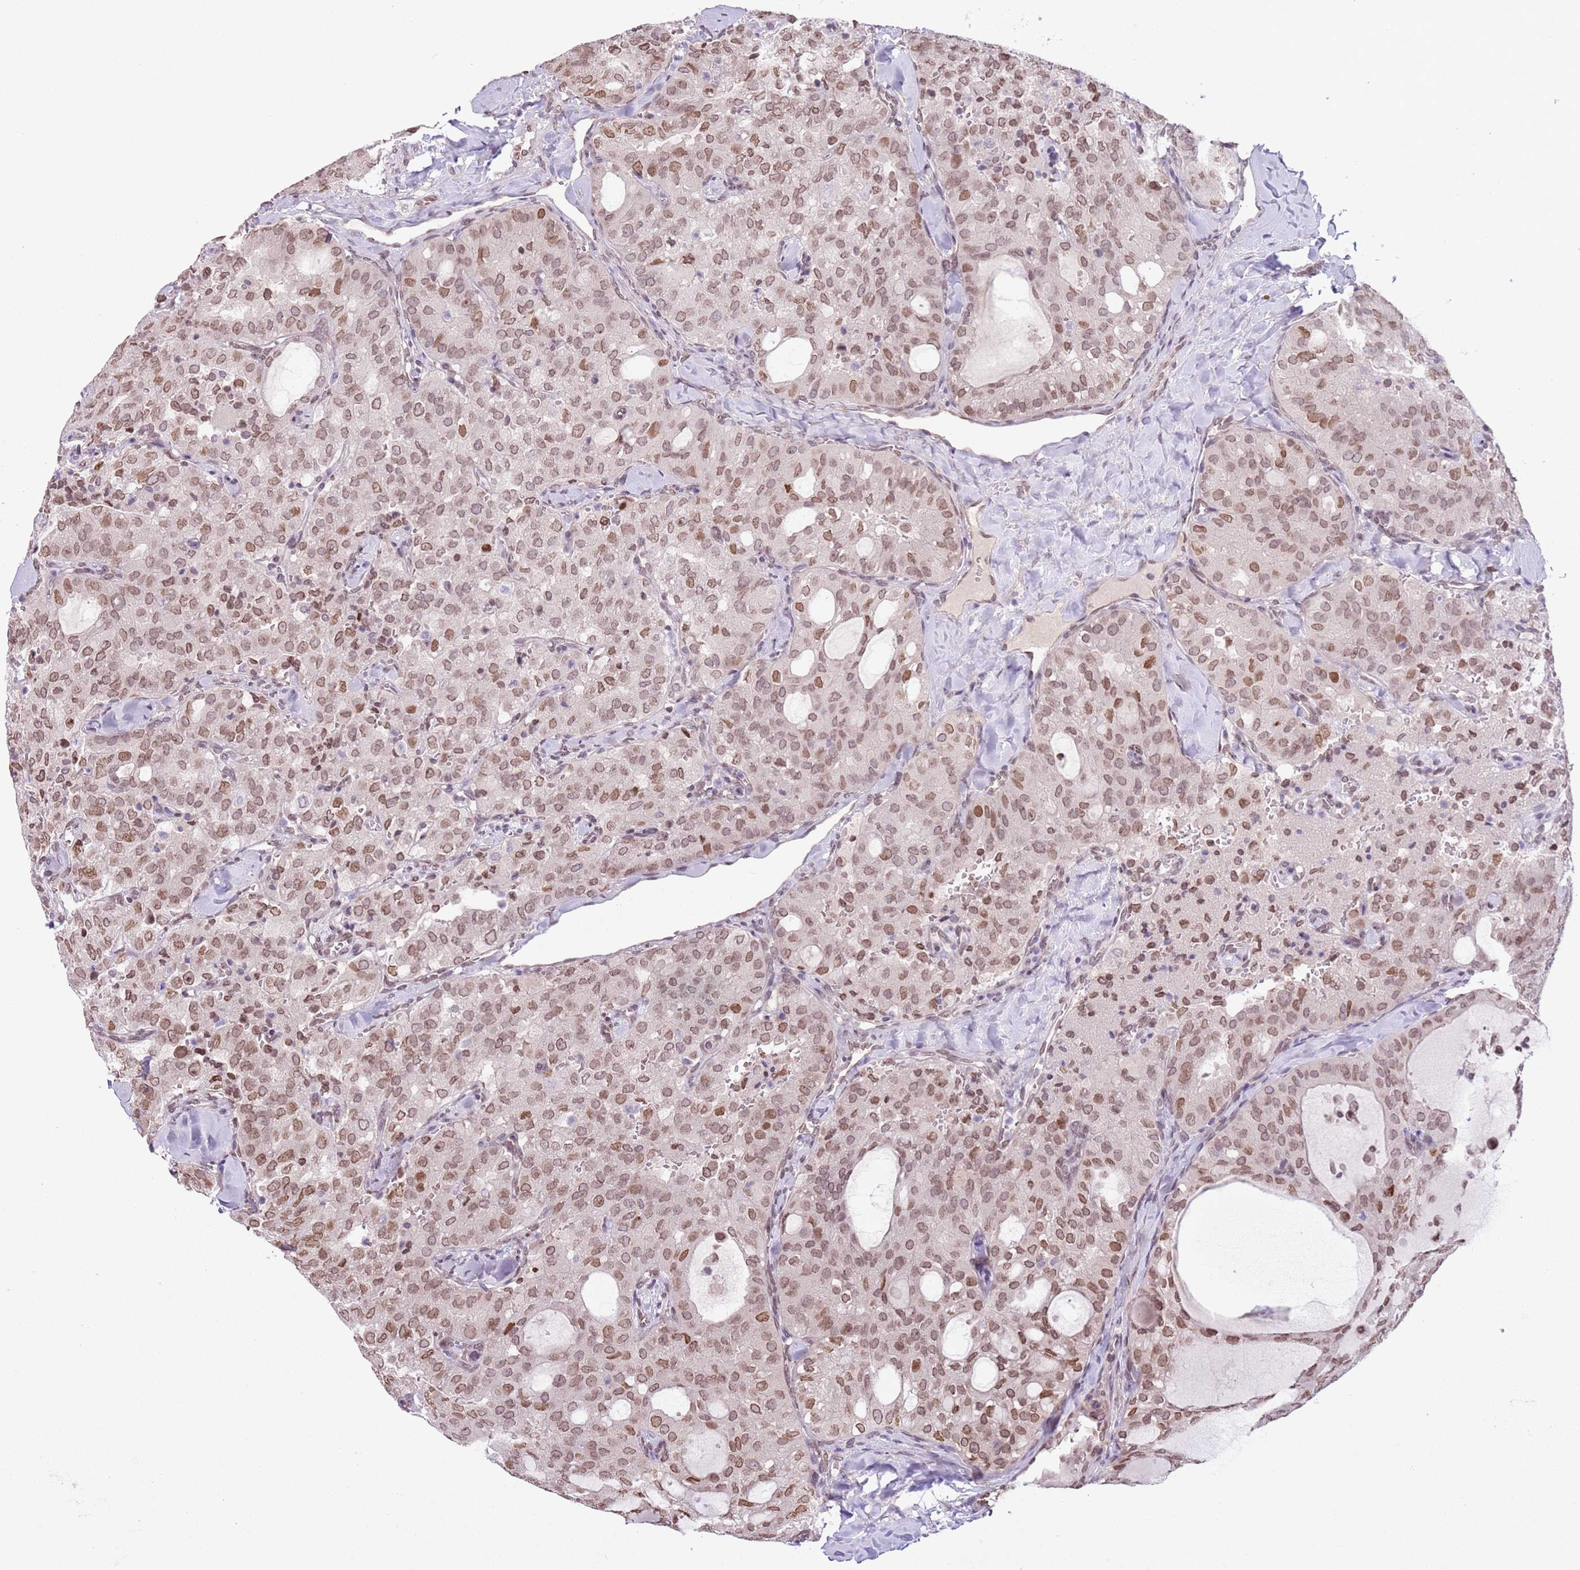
{"staining": {"intensity": "moderate", "quantity": ">75%", "location": "cytoplasmic/membranous,nuclear"}, "tissue": "thyroid cancer", "cell_type": "Tumor cells", "image_type": "cancer", "snomed": [{"axis": "morphology", "description": "Follicular adenoma carcinoma, NOS"}, {"axis": "topography", "description": "Thyroid gland"}], "caption": "A high-resolution micrograph shows immunohistochemistry staining of follicular adenoma carcinoma (thyroid), which displays moderate cytoplasmic/membranous and nuclear staining in approximately >75% of tumor cells.", "gene": "ZGLP1", "patient": {"sex": "male", "age": 75}}